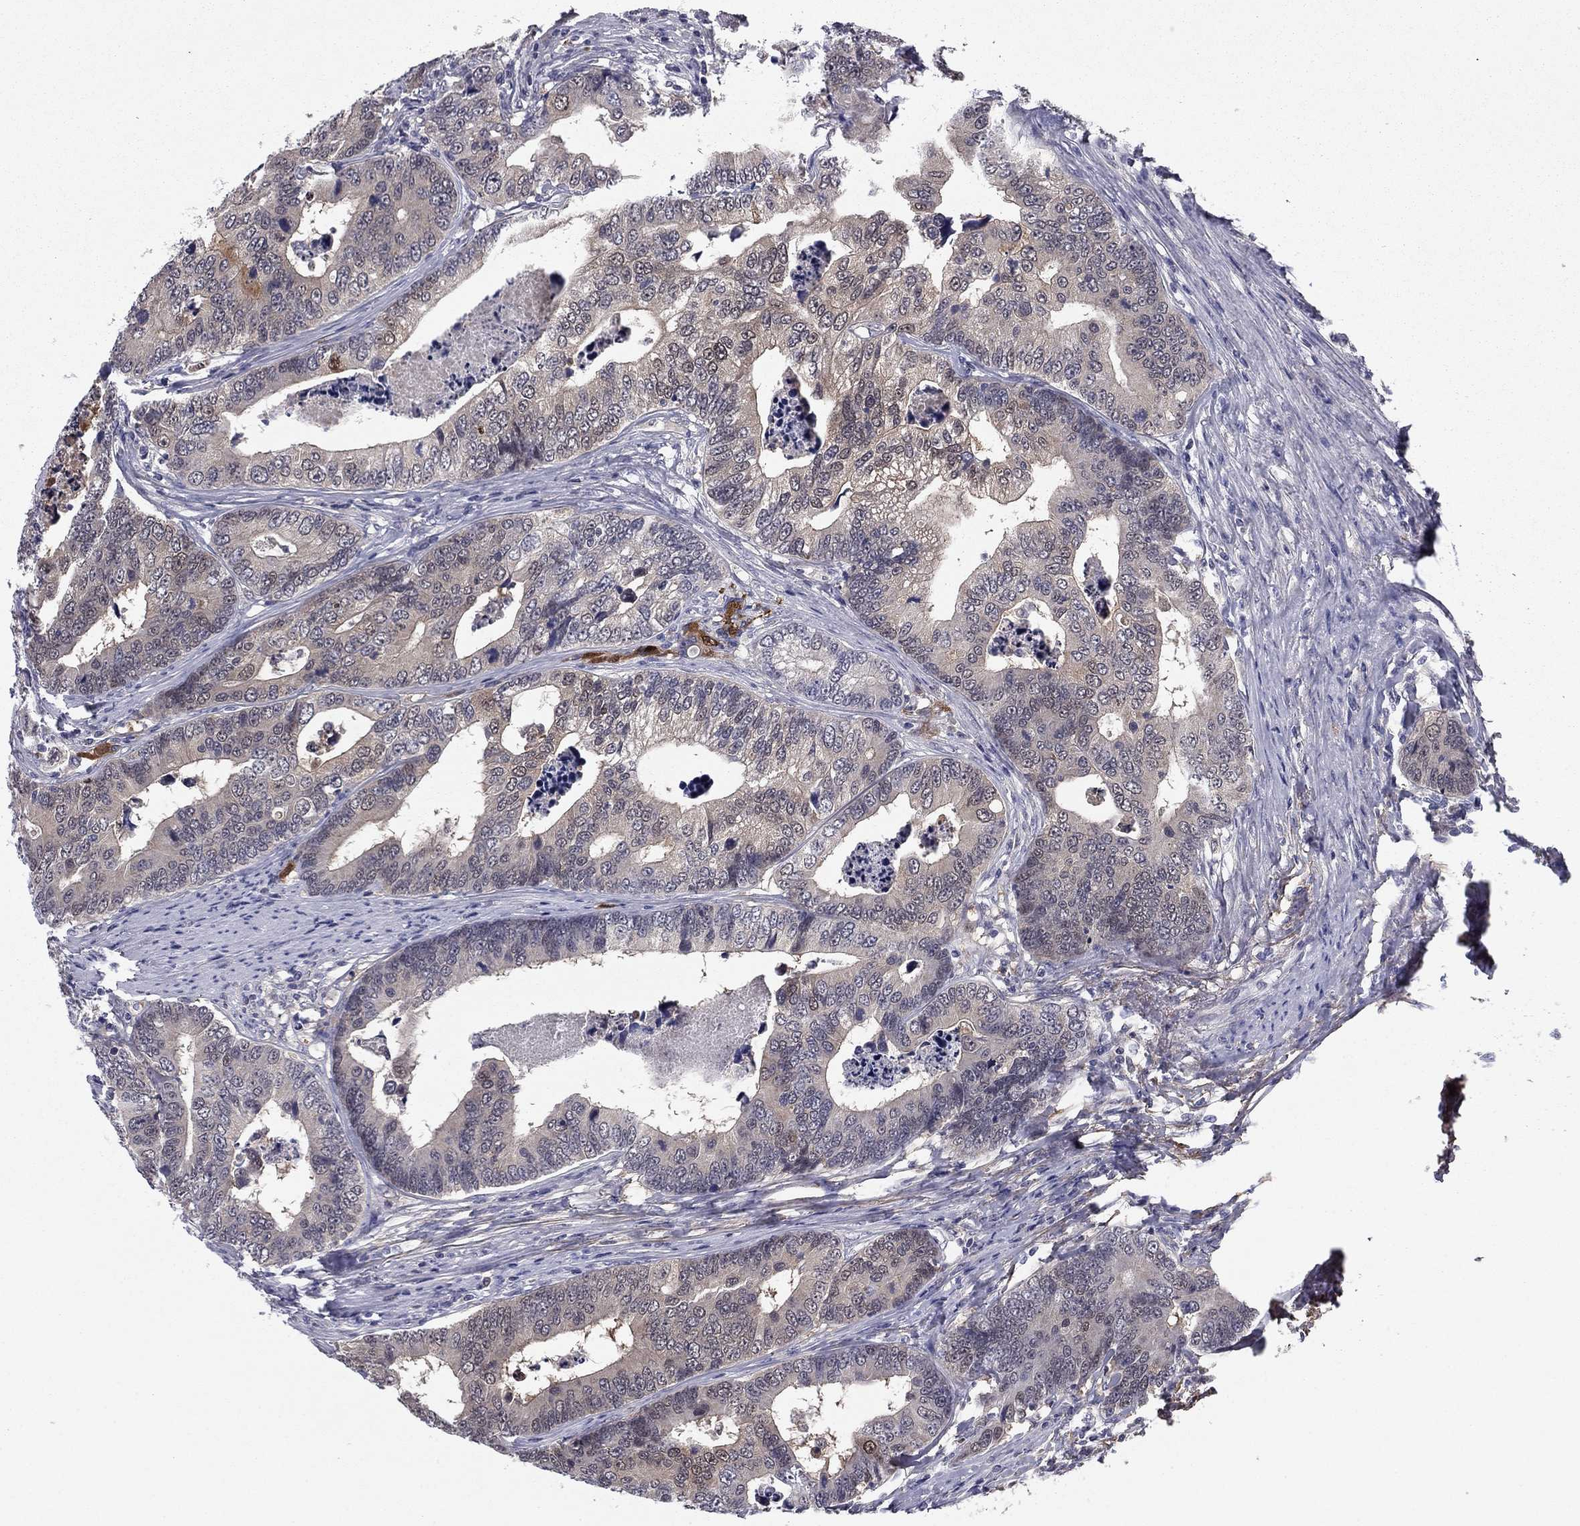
{"staining": {"intensity": "weak", "quantity": "<25%", "location": "cytoplasmic/membranous"}, "tissue": "colorectal cancer", "cell_type": "Tumor cells", "image_type": "cancer", "snomed": [{"axis": "morphology", "description": "Adenocarcinoma, NOS"}, {"axis": "topography", "description": "Colon"}], "caption": "Immunohistochemistry (IHC) image of neoplastic tissue: human colorectal cancer (adenocarcinoma) stained with DAB shows no significant protein expression in tumor cells.", "gene": "REXO5", "patient": {"sex": "female", "age": 72}}